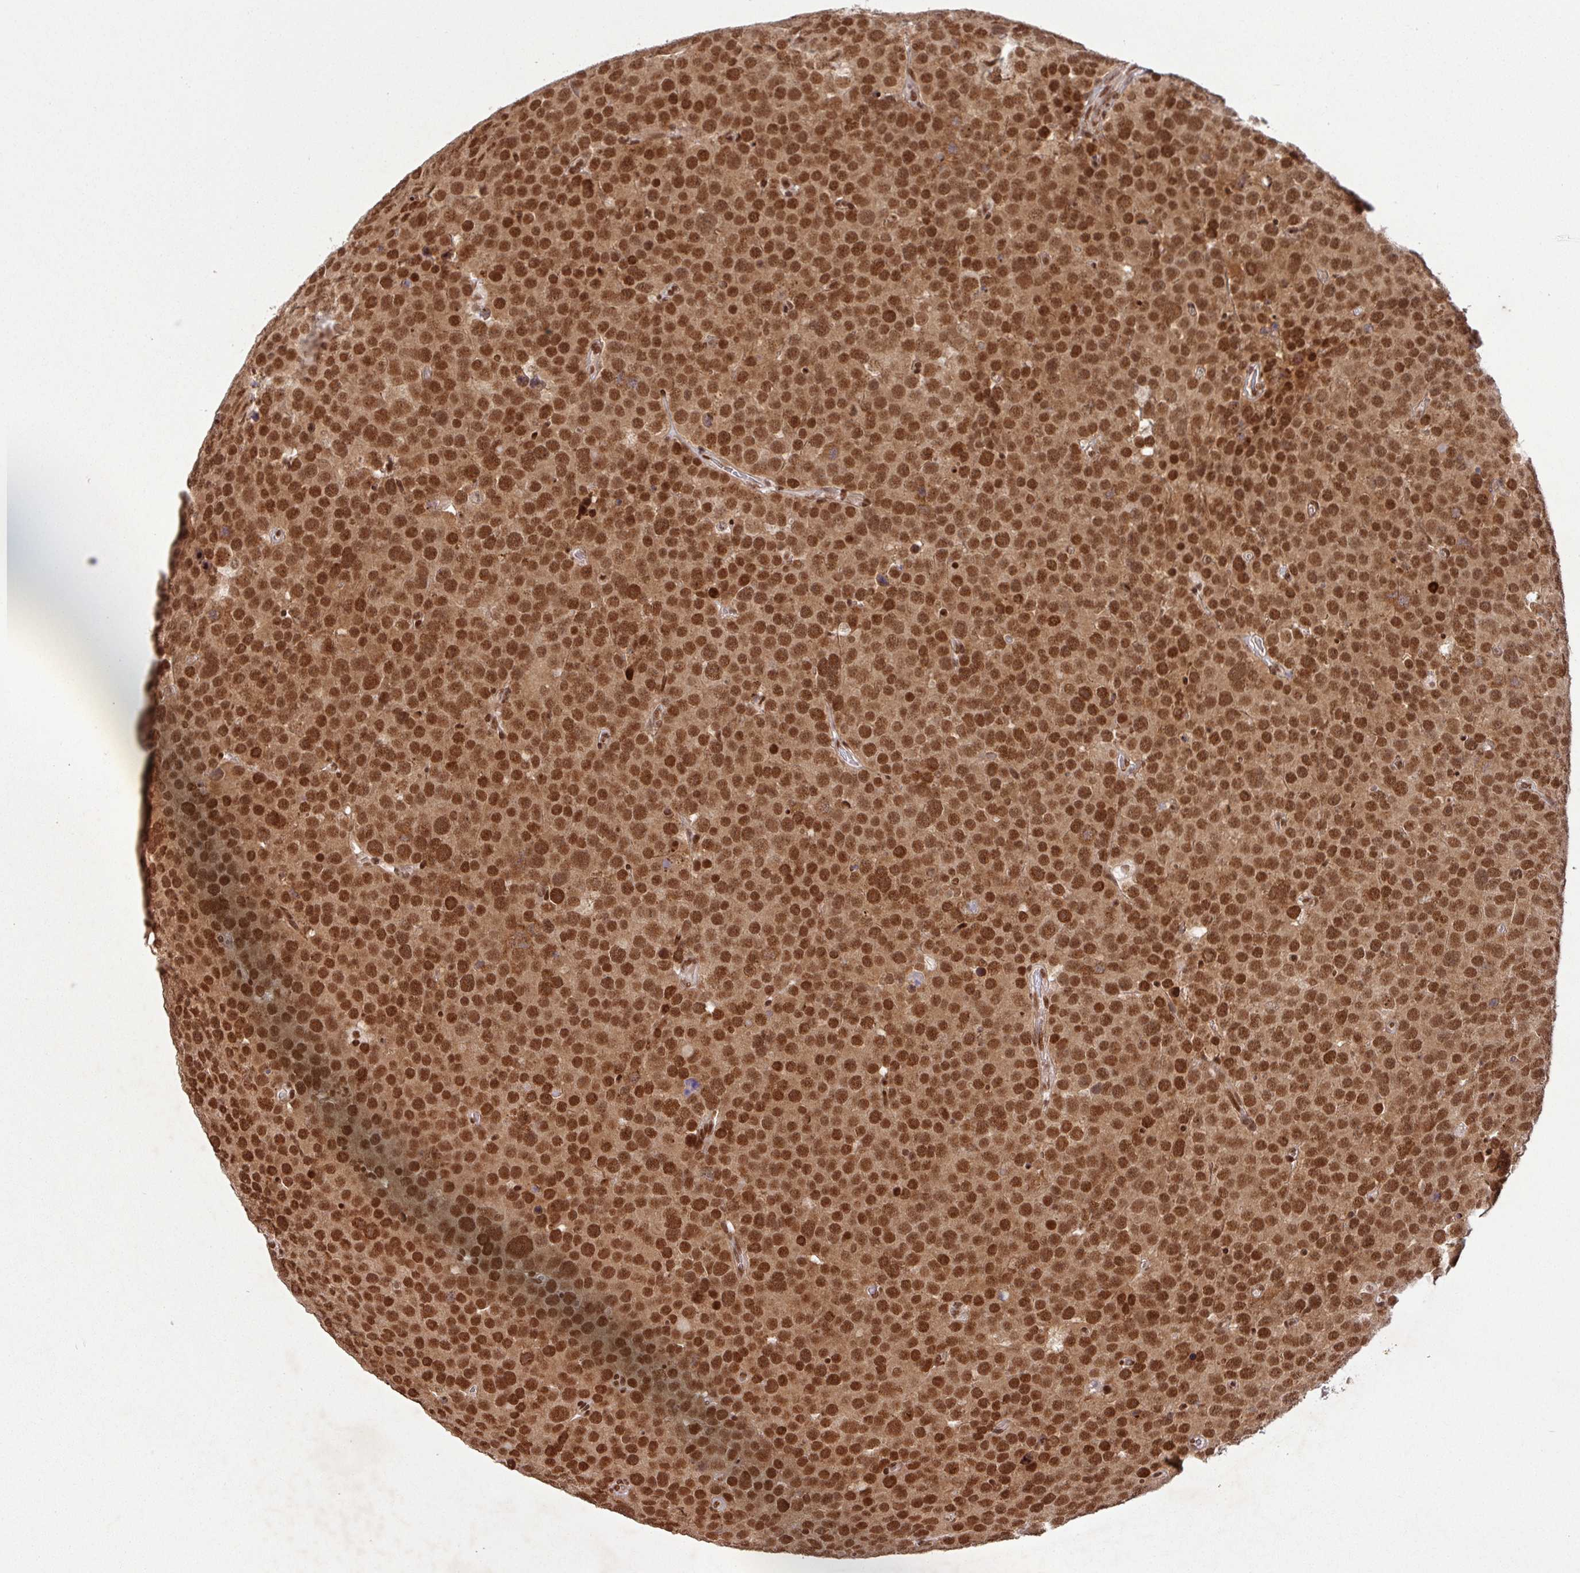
{"staining": {"intensity": "strong", "quantity": ">75%", "location": "nuclear"}, "tissue": "testis cancer", "cell_type": "Tumor cells", "image_type": "cancer", "snomed": [{"axis": "morphology", "description": "Seminoma, NOS"}, {"axis": "topography", "description": "Testis"}], "caption": "This histopathology image displays immunohistochemistry (IHC) staining of human testis cancer (seminoma), with high strong nuclear positivity in about >75% of tumor cells.", "gene": "SRSF2", "patient": {"sex": "male", "age": 71}}